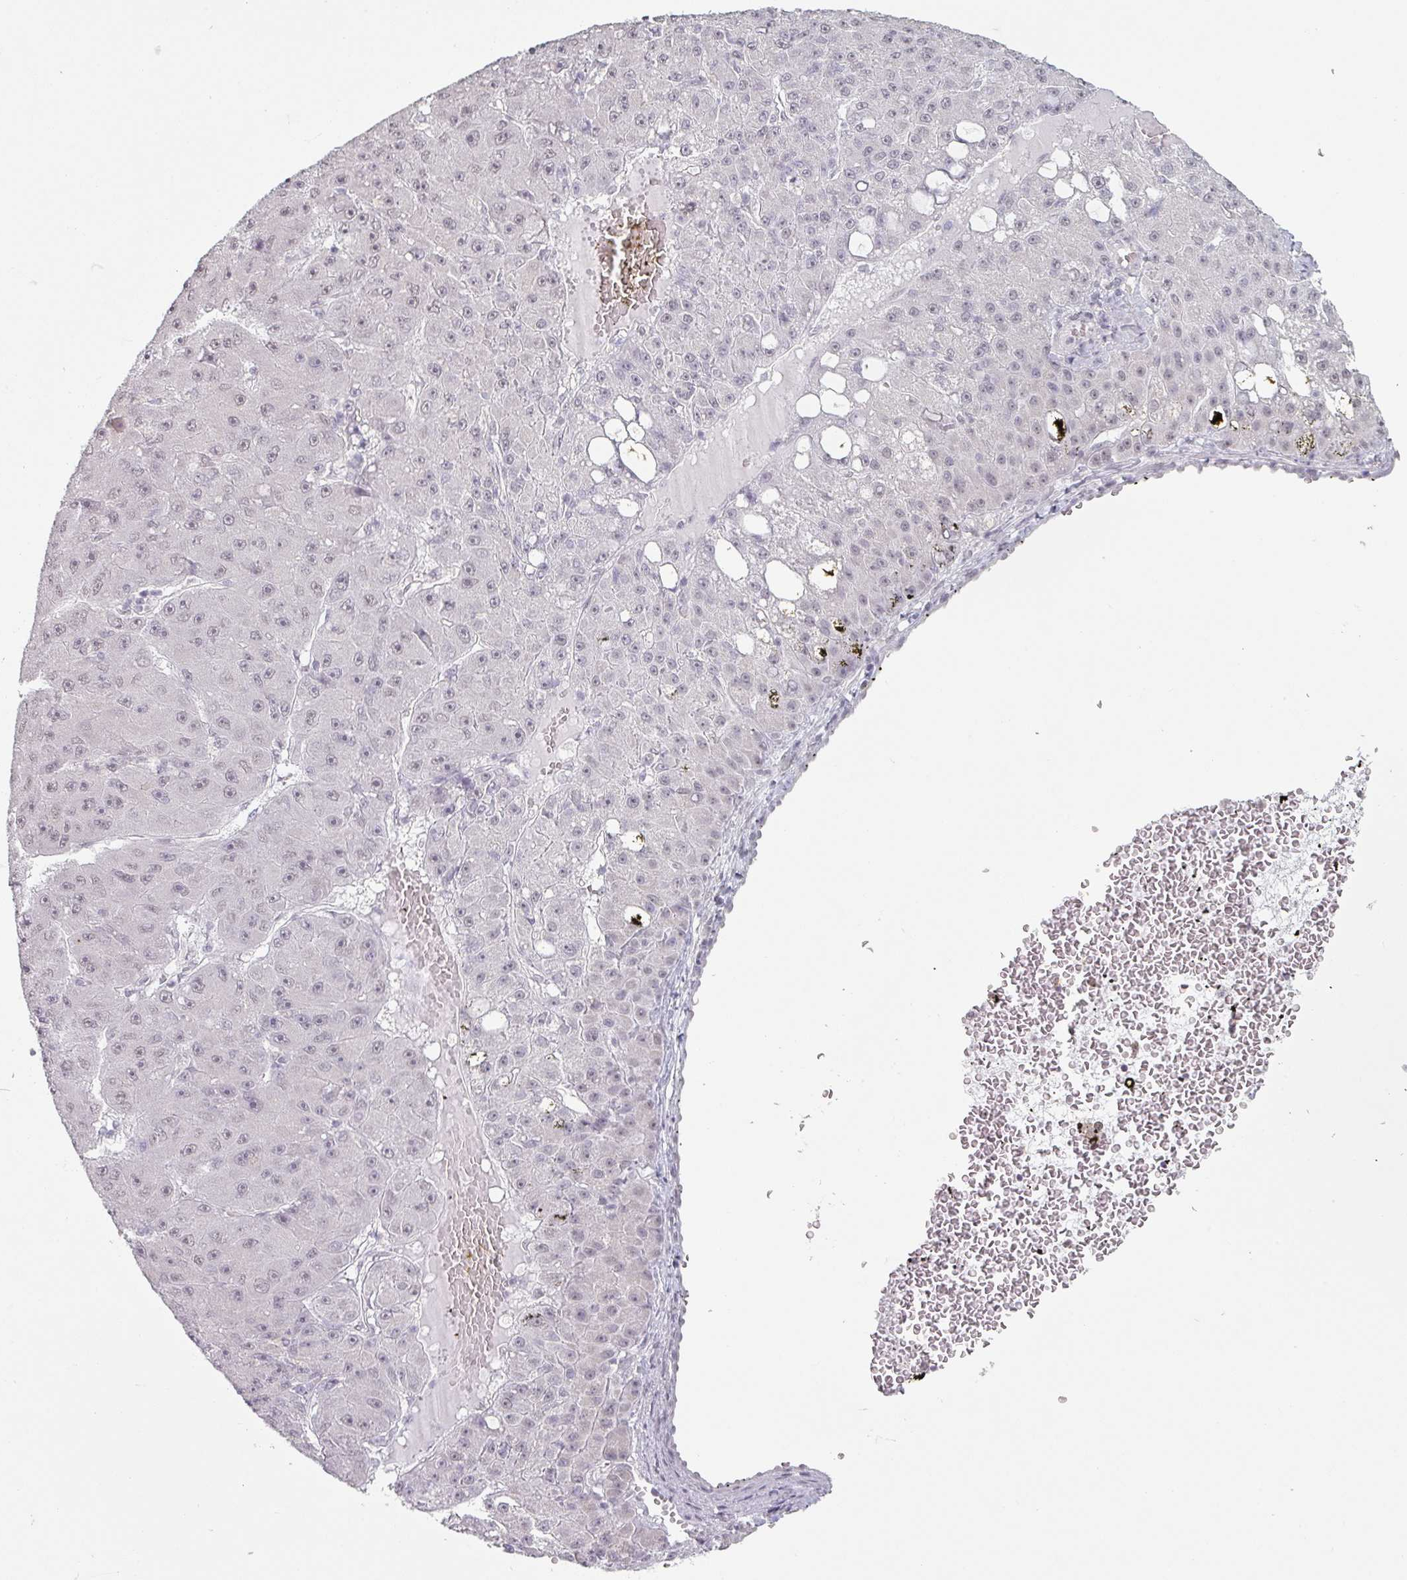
{"staining": {"intensity": "weak", "quantity": "<25%", "location": "nuclear"}, "tissue": "liver cancer", "cell_type": "Tumor cells", "image_type": "cancer", "snomed": [{"axis": "morphology", "description": "Carcinoma, Hepatocellular, NOS"}, {"axis": "topography", "description": "Liver"}], "caption": "IHC photomicrograph of neoplastic tissue: human liver cancer stained with DAB (3,3'-diaminobenzidine) shows no significant protein staining in tumor cells.", "gene": "SPRR1A", "patient": {"sex": "male", "age": 67}}